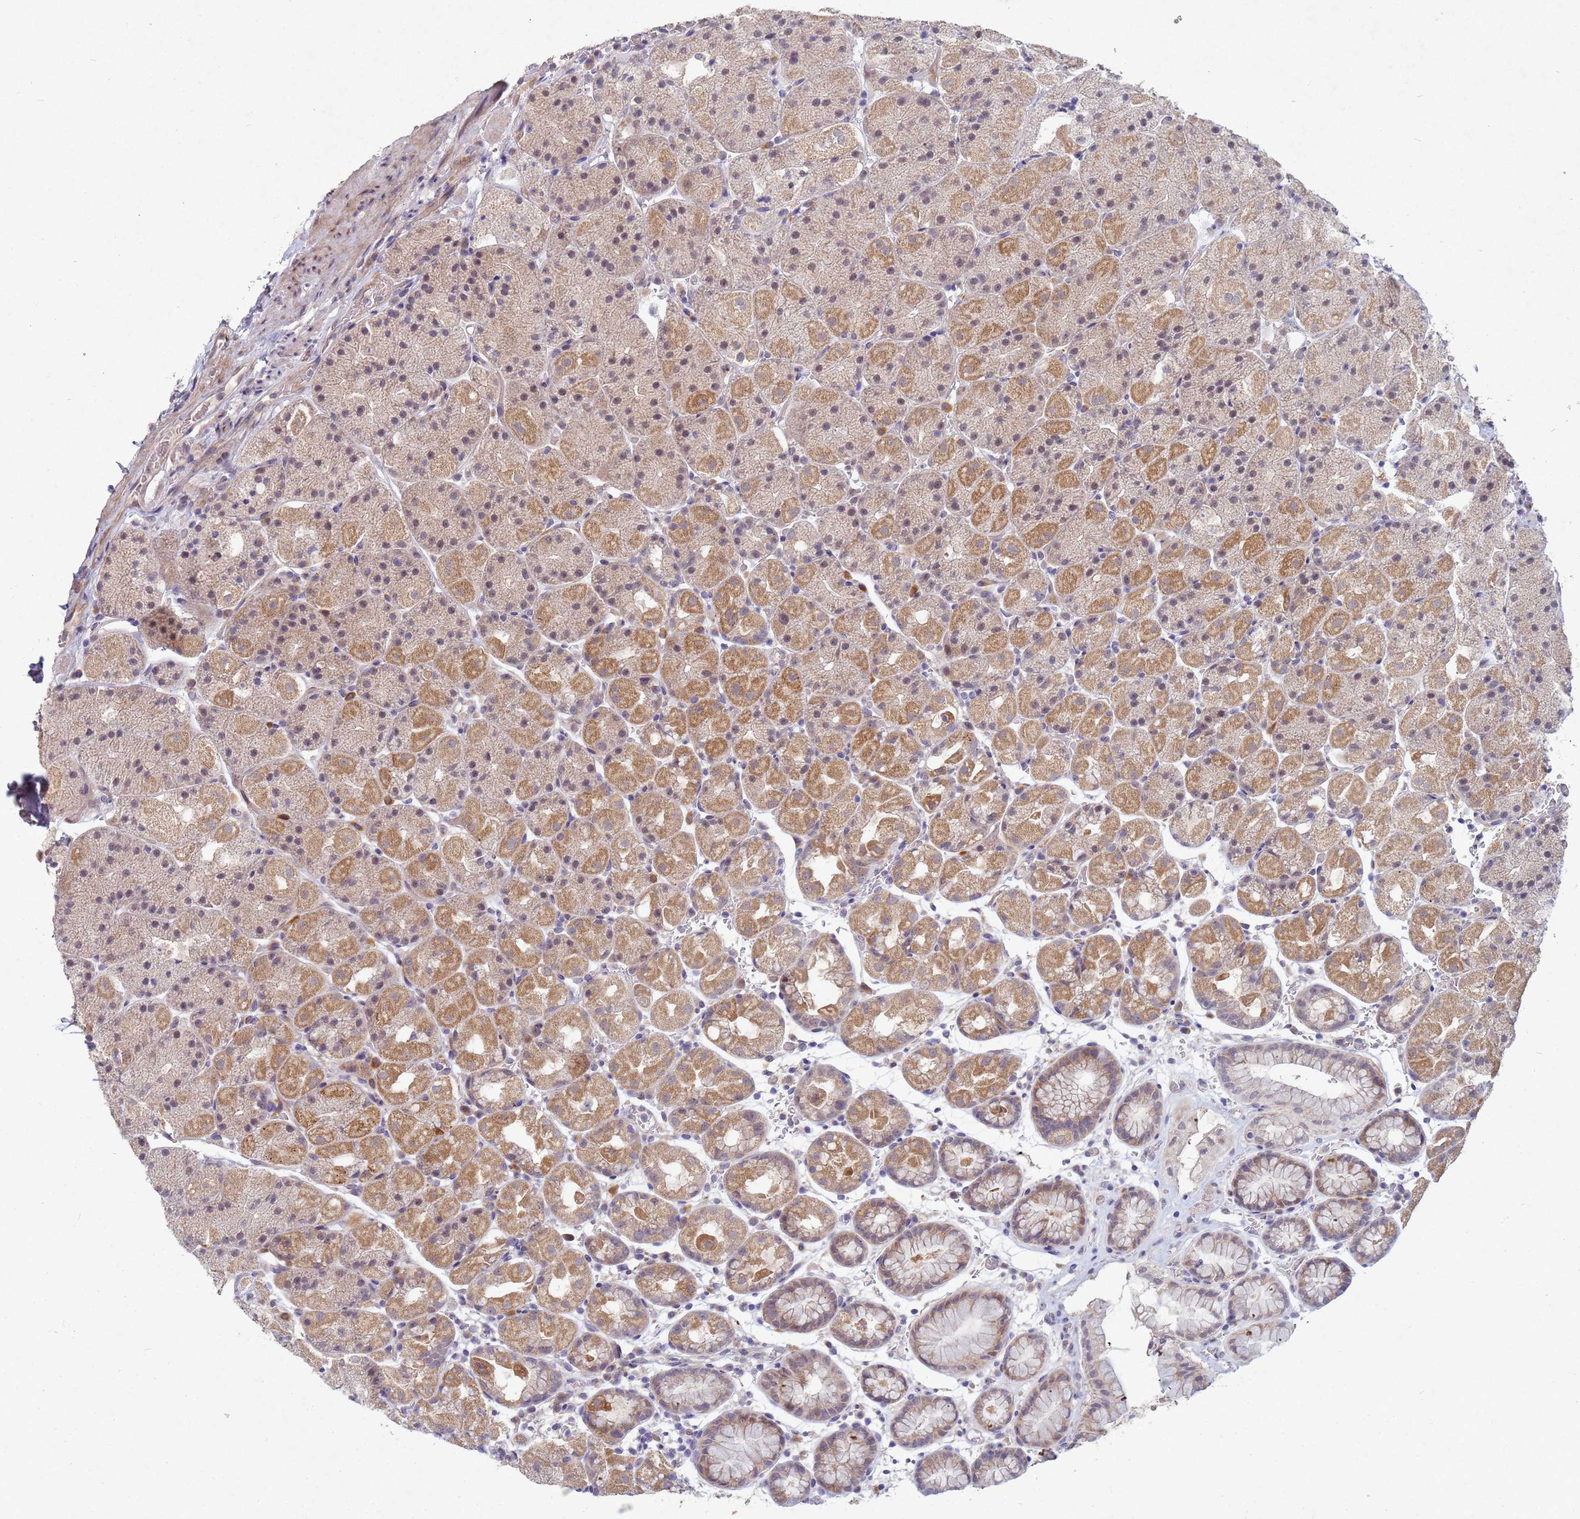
{"staining": {"intensity": "moderate", "quantity": "25%-75%", "location": "cytoplasmic/membranous"}, "tissue": "stomach", "cell_type": "Glandular cells", "image_type": "normal", "snomed": [{"axis": "morphology", "description": "Normal tissue, NOS"}, {"axis": "topography", "description": "Stomach, upper"}, {"axis": "topography", "description": "Stomach, lower"}], "caption": "This is a photomicrograph of immunohistochemistry staining of normal stomach, which shows moderate expression in the cytoplasmic/membranous of glandular cells.", "gene": "TNPO2", "patient": {"sex": "male", "age": 67}}